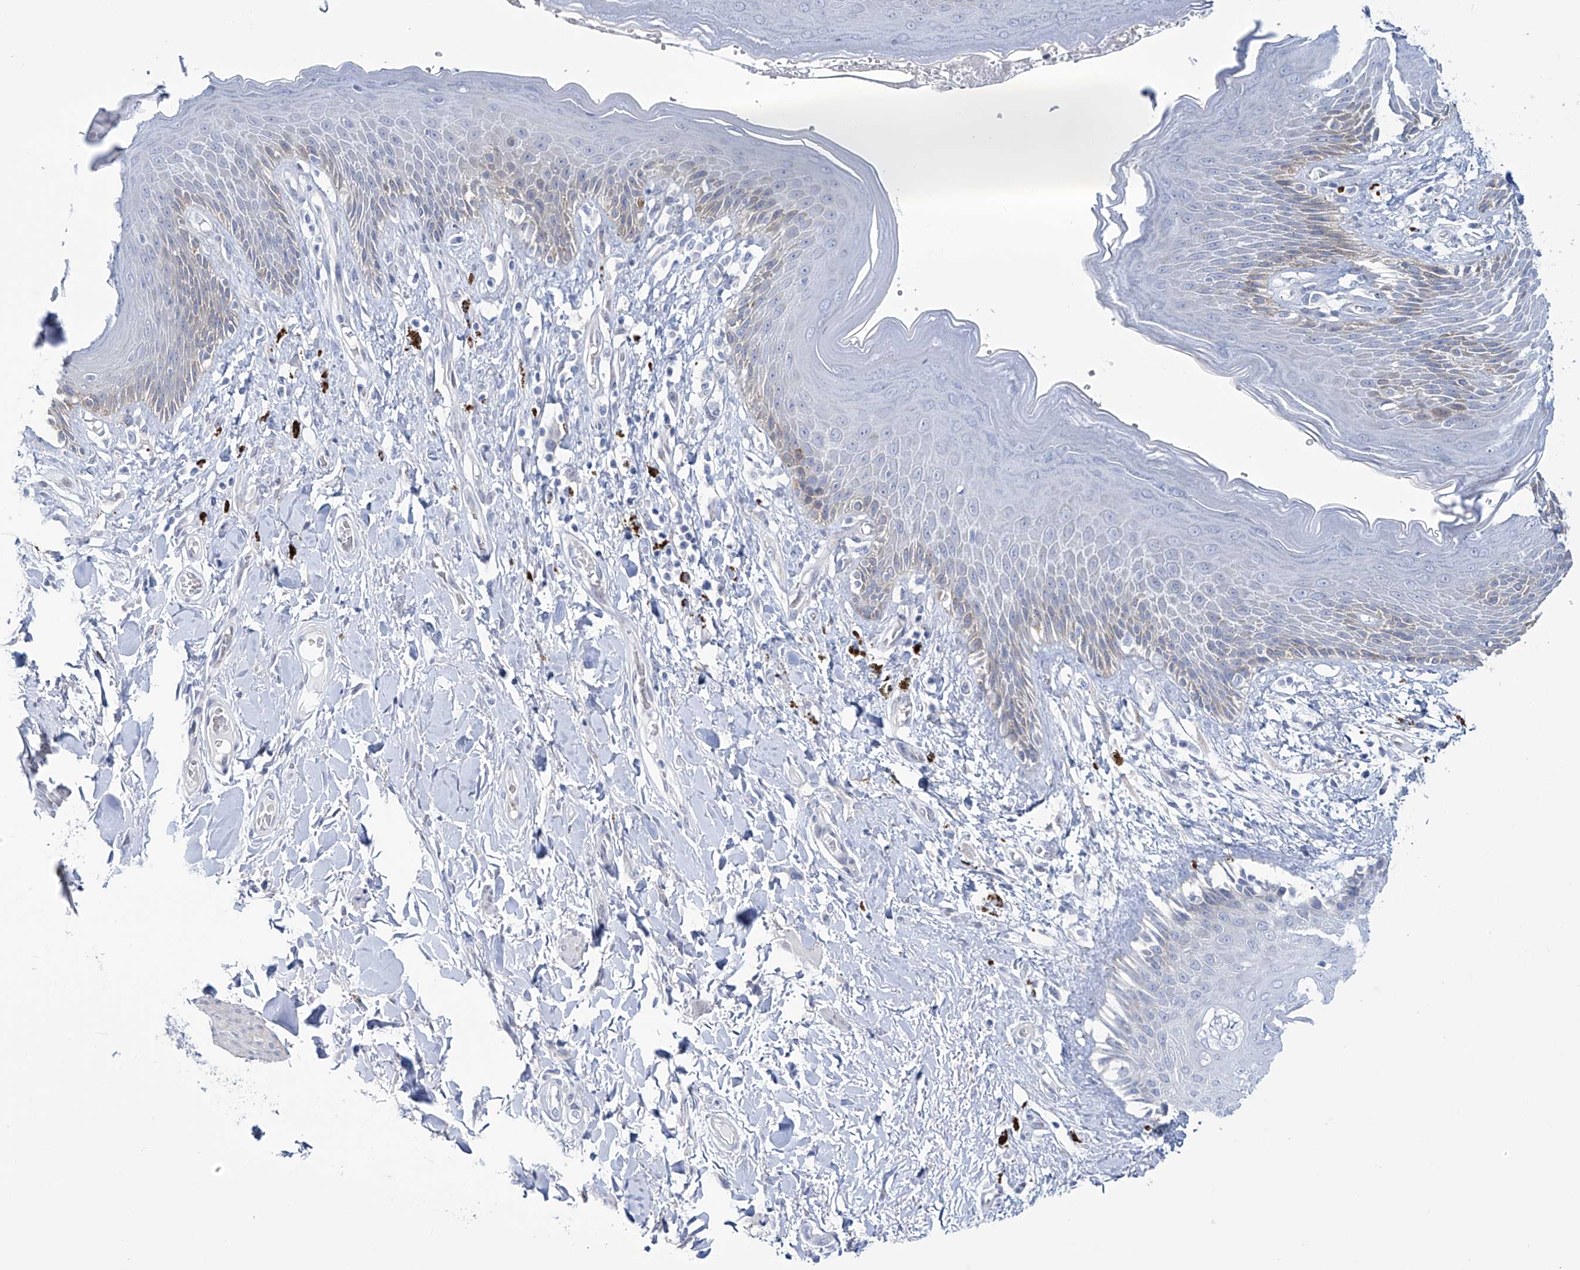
{"staining": {"intensity": "weak", "quantity": "<25%", "location": "cytoplasmic/membranous,nuclear"}, "tissue": "skin", "cell_type": "Epidermal cells", "image_type": "normal", "snomed": [{"axis": "morphology", "description": "Normal tissue, NOS"}, {"axis": "topography", "description": "Anal"}], "caption": "IHC photomicrograph of normal skin: human skin stained with DAB shows no significant protein positivity in epidermal cells.", "gene": "TRIM60", "patient": {"sex": "female", "age": 78}}